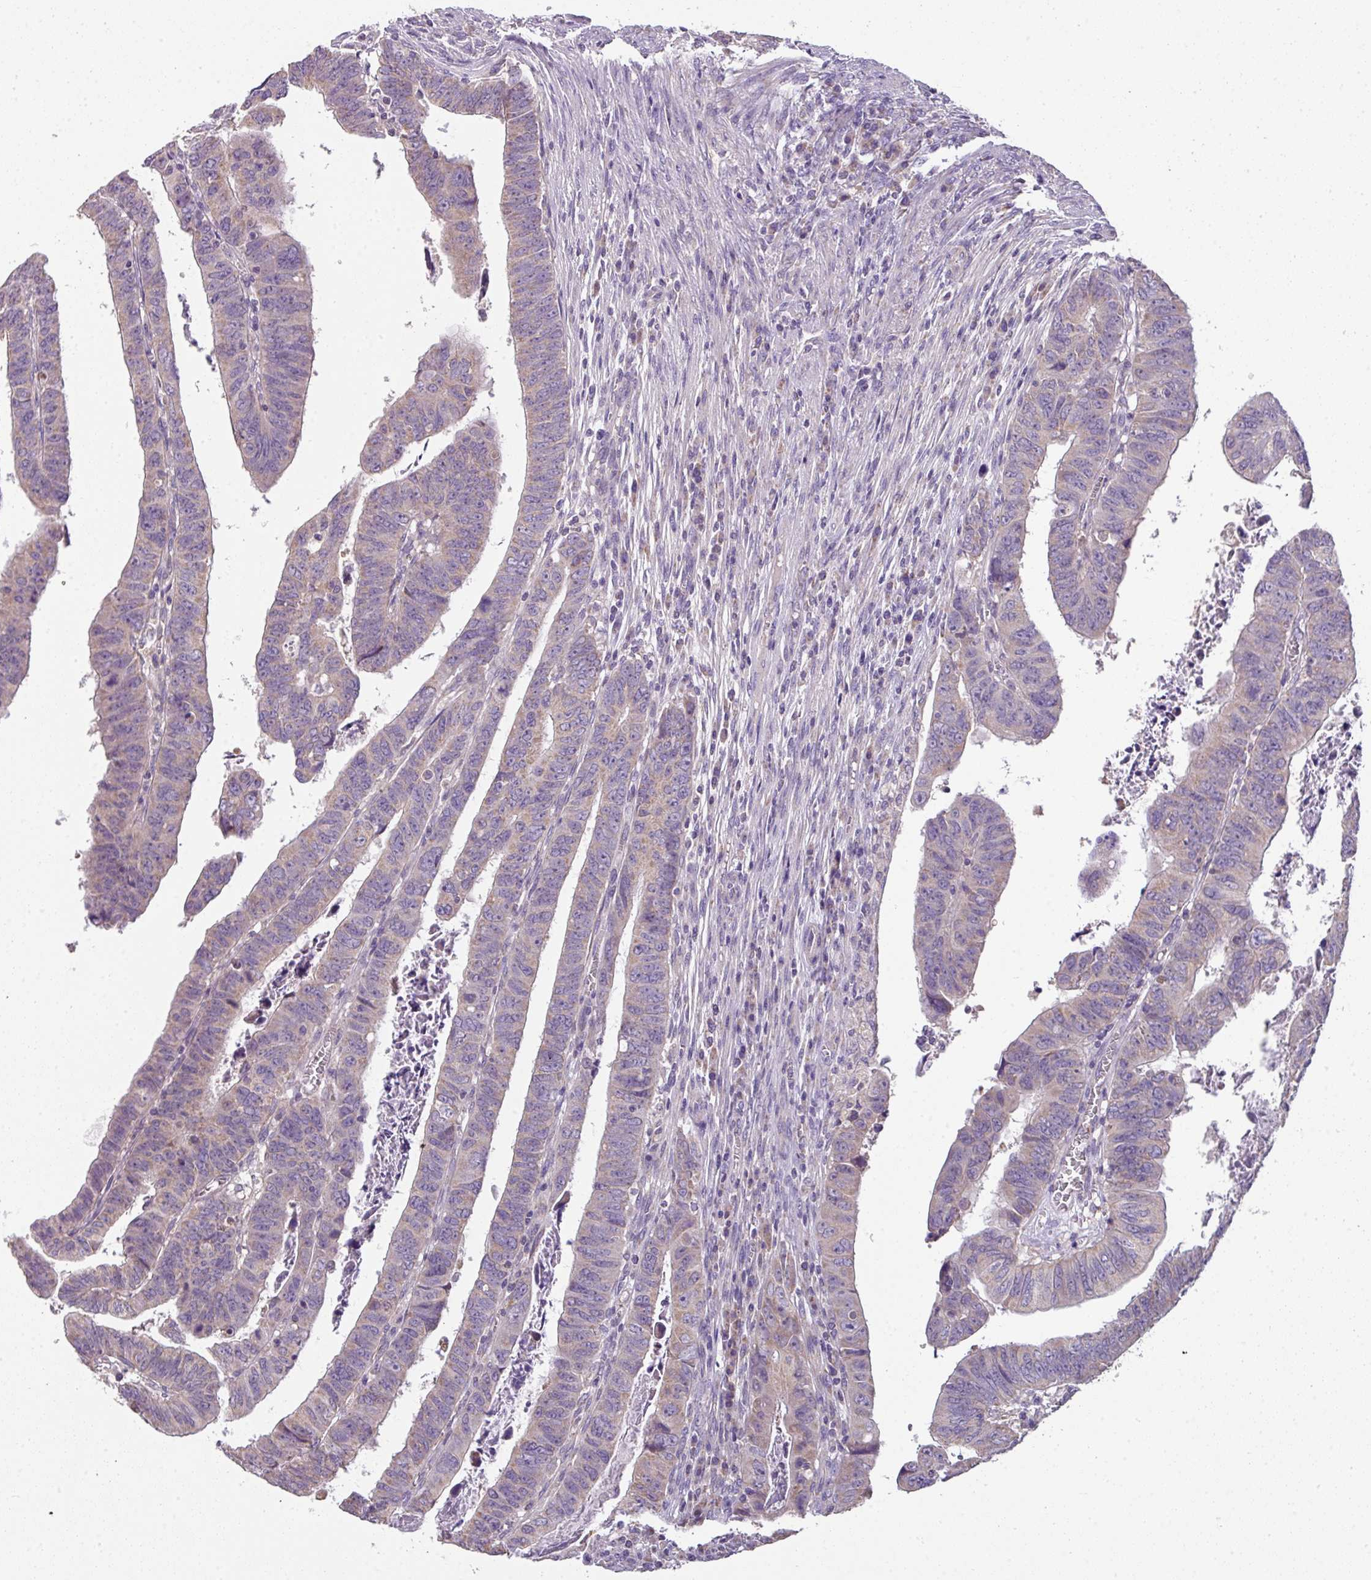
{"staining": {"intensity": "weak", "quantity": "<25%", "location": "cytoplasmic/membranous"}, "tissue": "colorectal cancer", "cell_type": "Tumor cells", "image_type": "cancer", "snomed": [{"axis": "morphology", "description": "Normal tissue, NOS"}, {"axis": "morphology", "description": "Adenocarcinoma, NOS"}, {"axis": "topography", "description": "Rectum"}], "caption": "This is a histopathology image of IHC staining of colorectal cancer, which shows no staining in tumor cells.", "gene": "PALS2", "patient": {"sex": "female", "age": 65}}